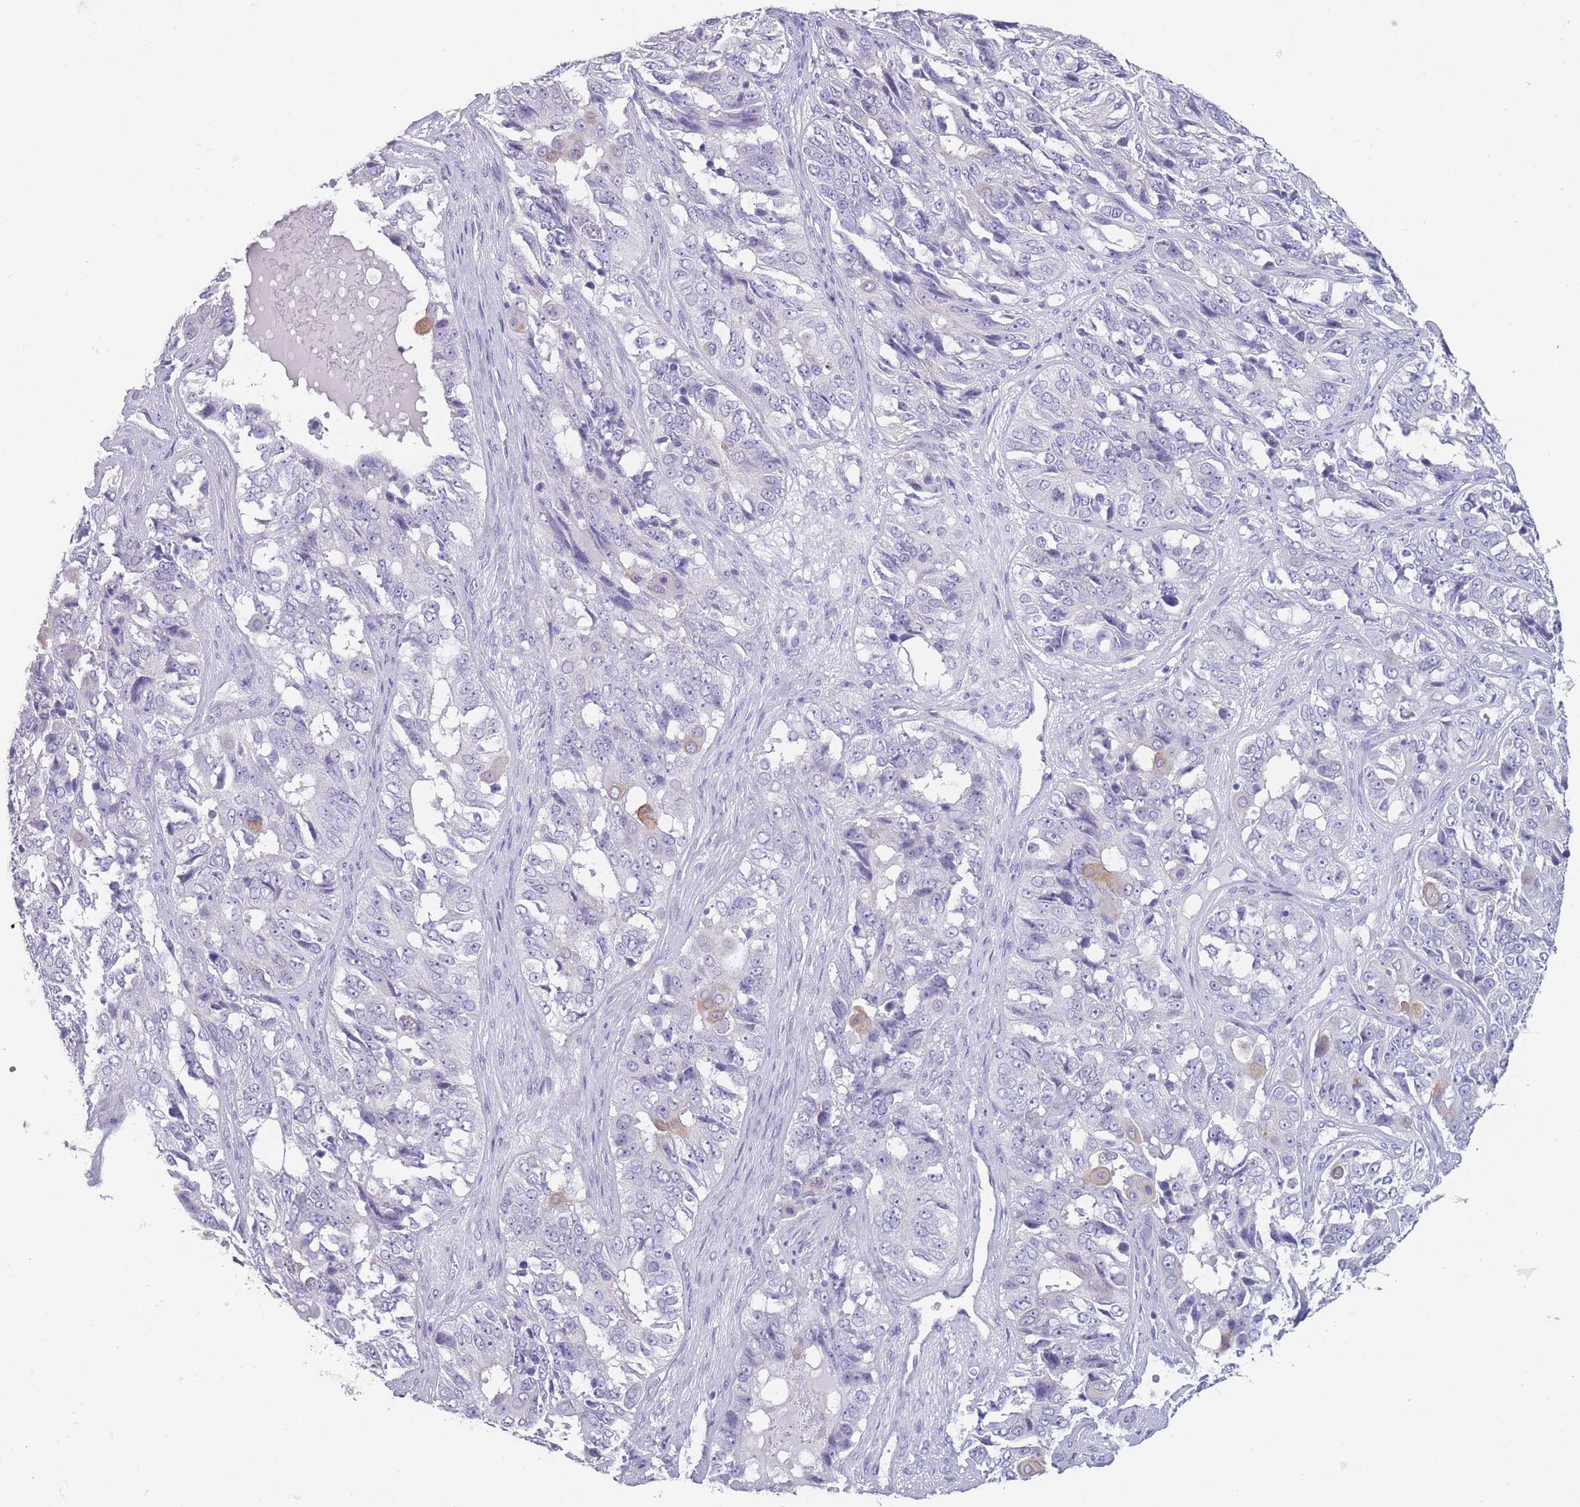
{"staining": {"intensity": "weak", "quantity": "<25%", "location": "cytoplasmic/membranous"}, "tissue": "ovarian cancer", "cell_type": "Tumor cells", "image_type": "cancer", "snomed": [{"axis": "morphology", "description": "Carcinoma, endometroid"}, {"axis": "topography", "description": "Ovary"}], "caption": "Tumor cells are negative for brown protein staining in ovarian cancer (endometroid carcinoma).", "gene": "DCANP1", "patient": {"sex": "female", "age": 51}}